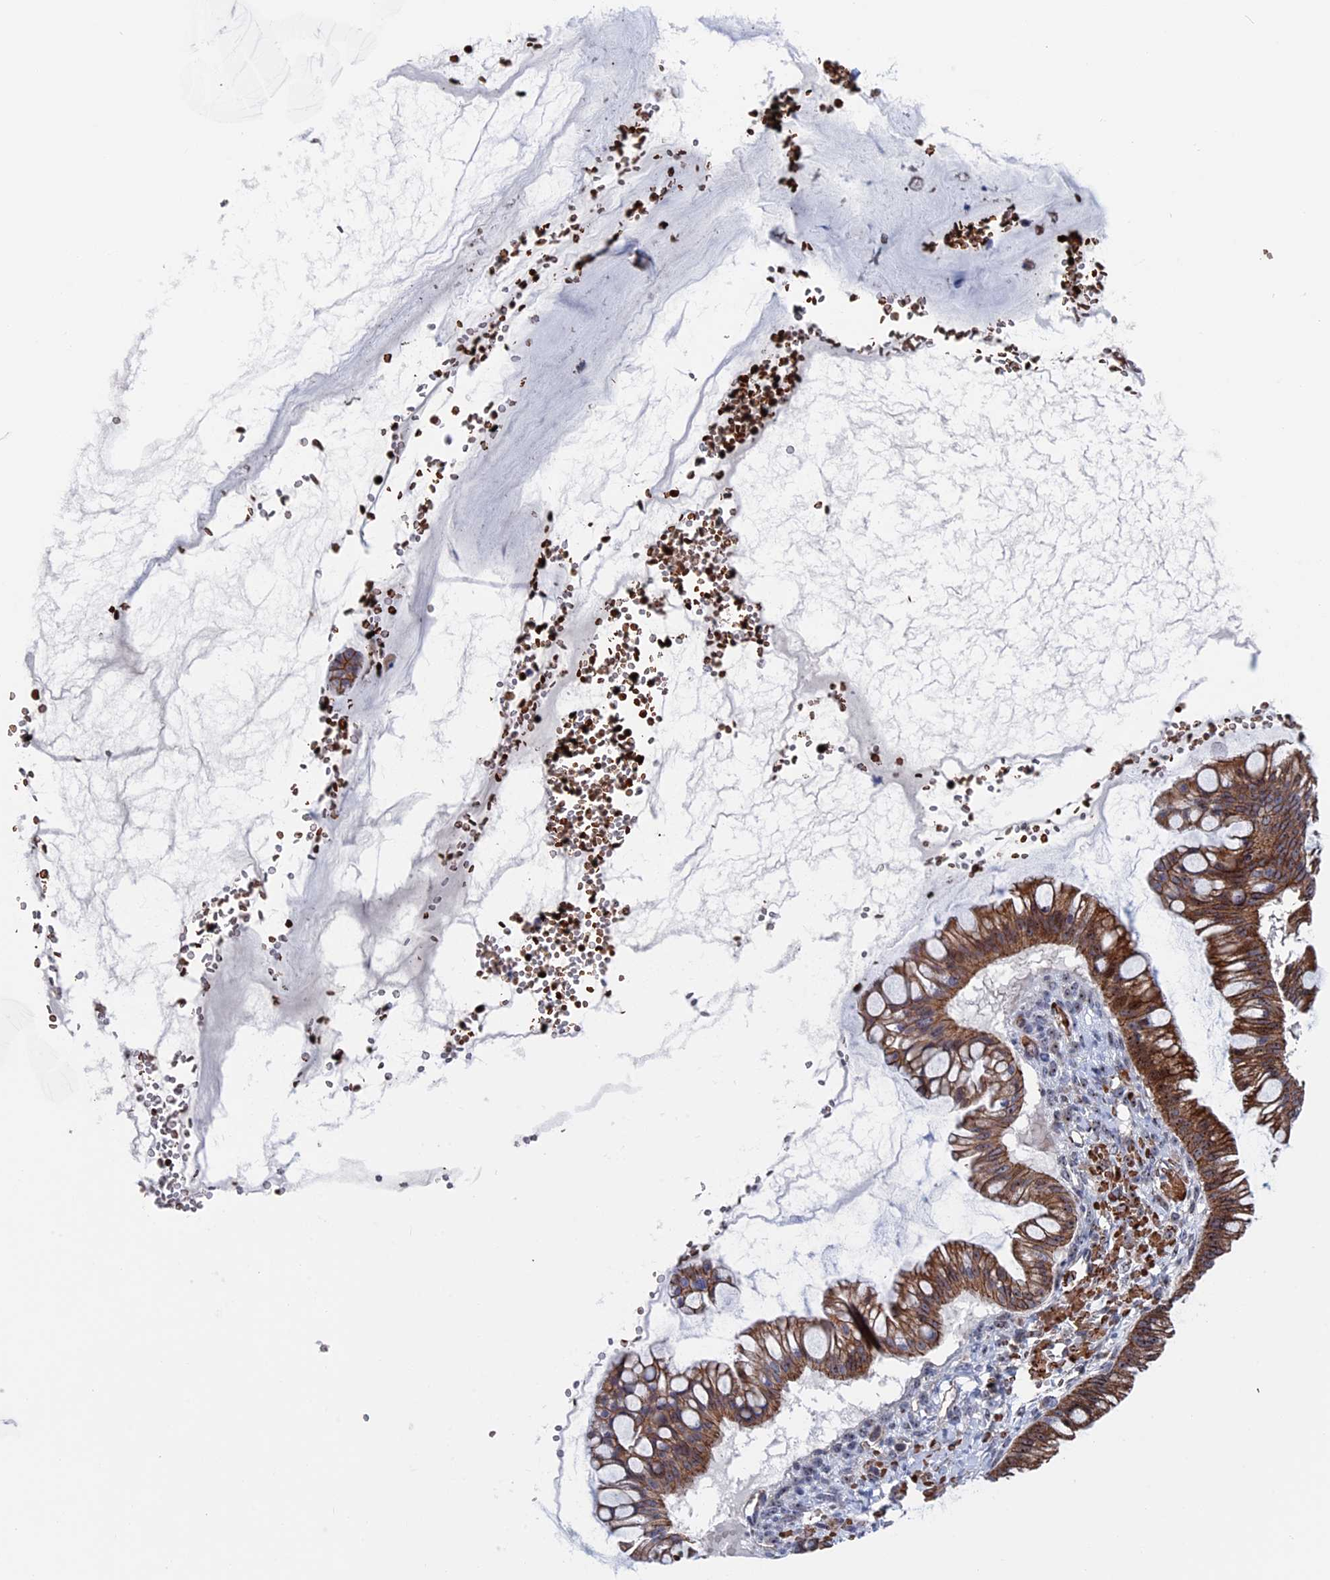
{"staining": {"intensity": "strong", "quantity": ">75%", "location": "cytoplasmic/membranous"}, "tissue": "ovarian cancer", "cell_type": "Tumor cells", "image_type": "cancer", "snomed": [{"axis": "morphology", "description": "Cystadenocarcinoma, mucinous, NOS"}, {"axis": "topography", "description": "Ovary"}], "caption": "Tumor cells exhibit strong cytoplasmic/membranous staining in about >75% of cells in mucinous cystadenocarcinoma (ovarian). (IHC, brightfield microscopy, high magnification).", "gene": "EXOSC9", "patient": {"sex": "female", "age": 73}}